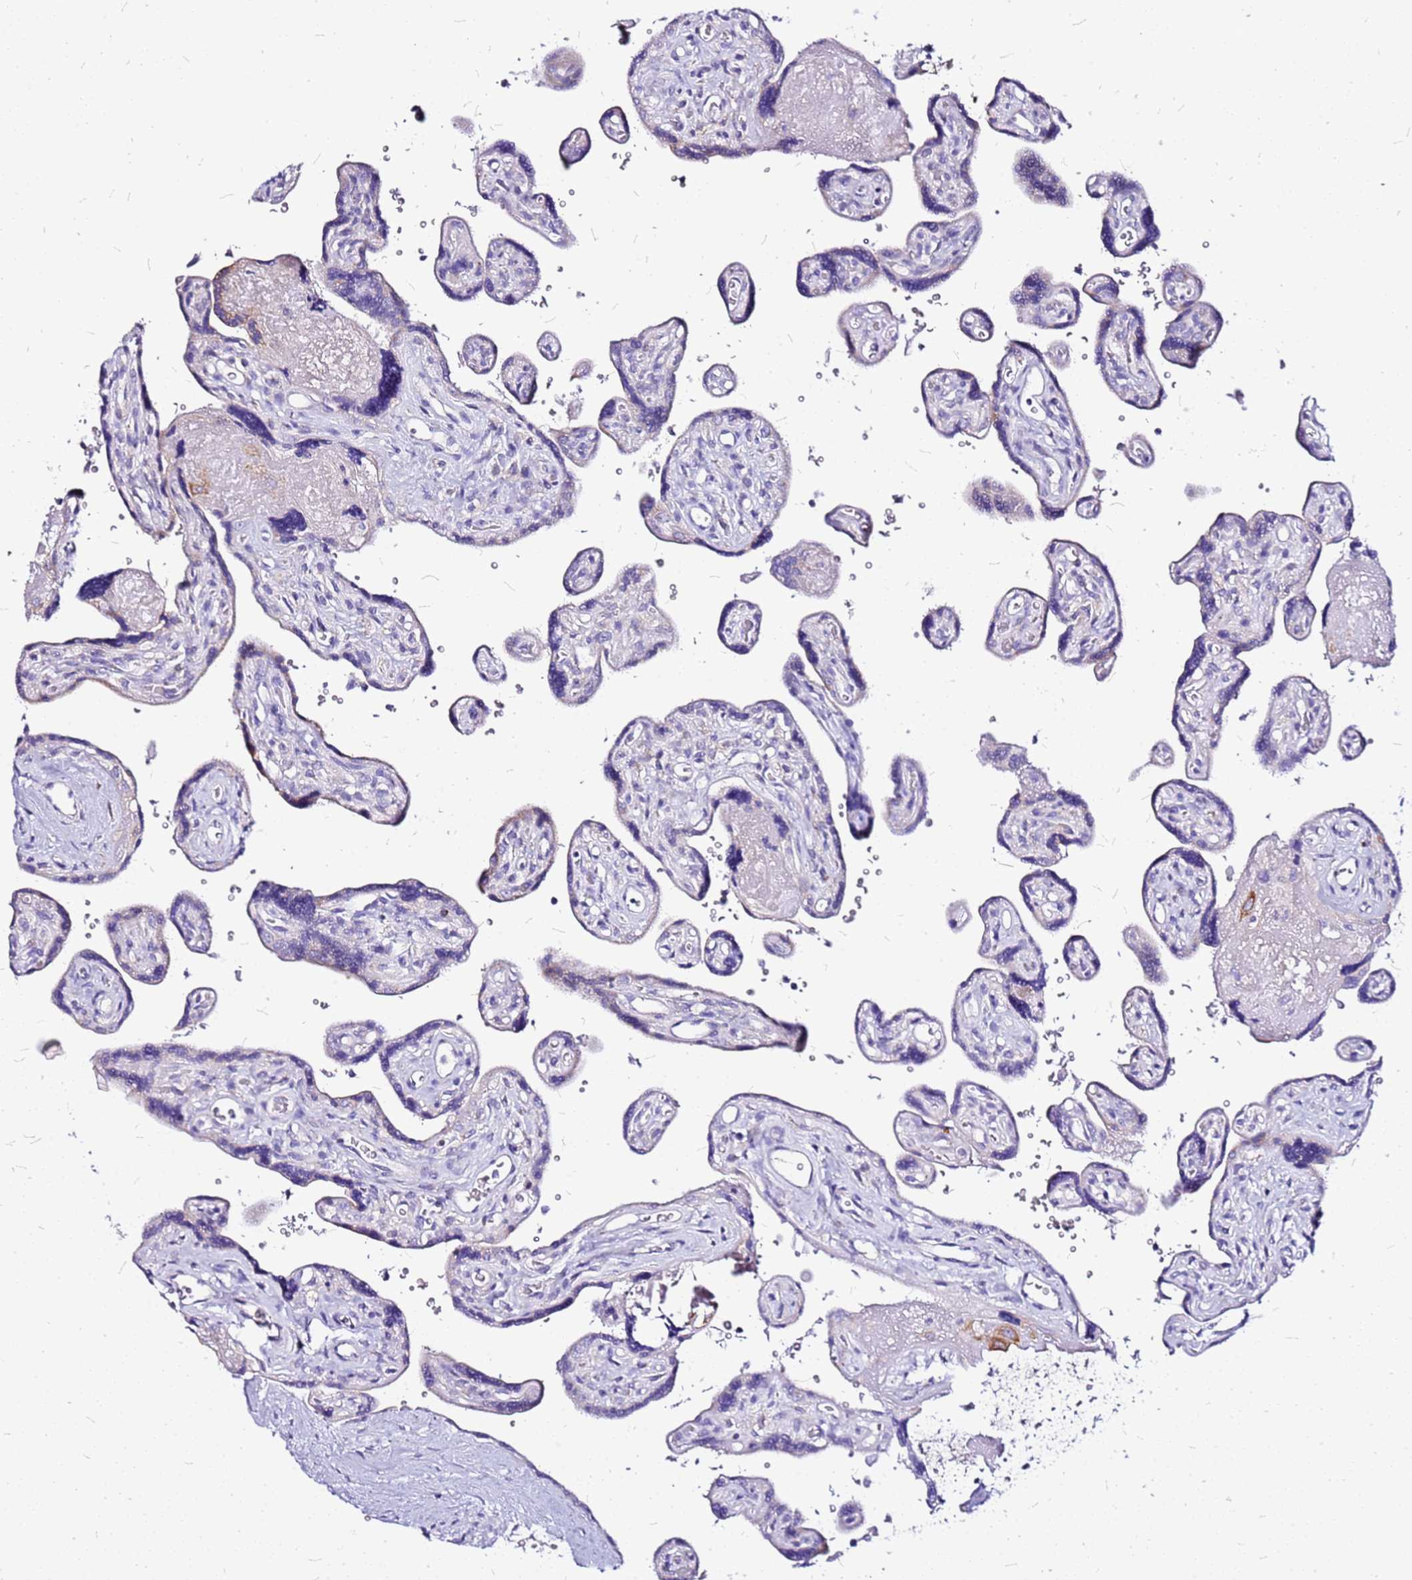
{"staining": {"intensity": "strong", "quantity": "25%-75%", "location": "cytoplasmic/membranous"}, "tissue": "placenta", "cell_type": "Decidual cells", "image_type": "normal", "snomed": [{"axis": "morphology", "description": "Normal tissue, NOS"}, {"axis": "topography", "description": "Placenta"}], "caption": "Decidual cells reveal high levels of strong cytoplasmic/membranous positivity in approximately 25%-75% of cells in normal placenta. The staining was performed using DAB, with brown indicating positive protein expression. Nuclei are stained blue with hematoxylin.", "gene": "CASD1", "patient": {"sex": "female", "age": 39}}